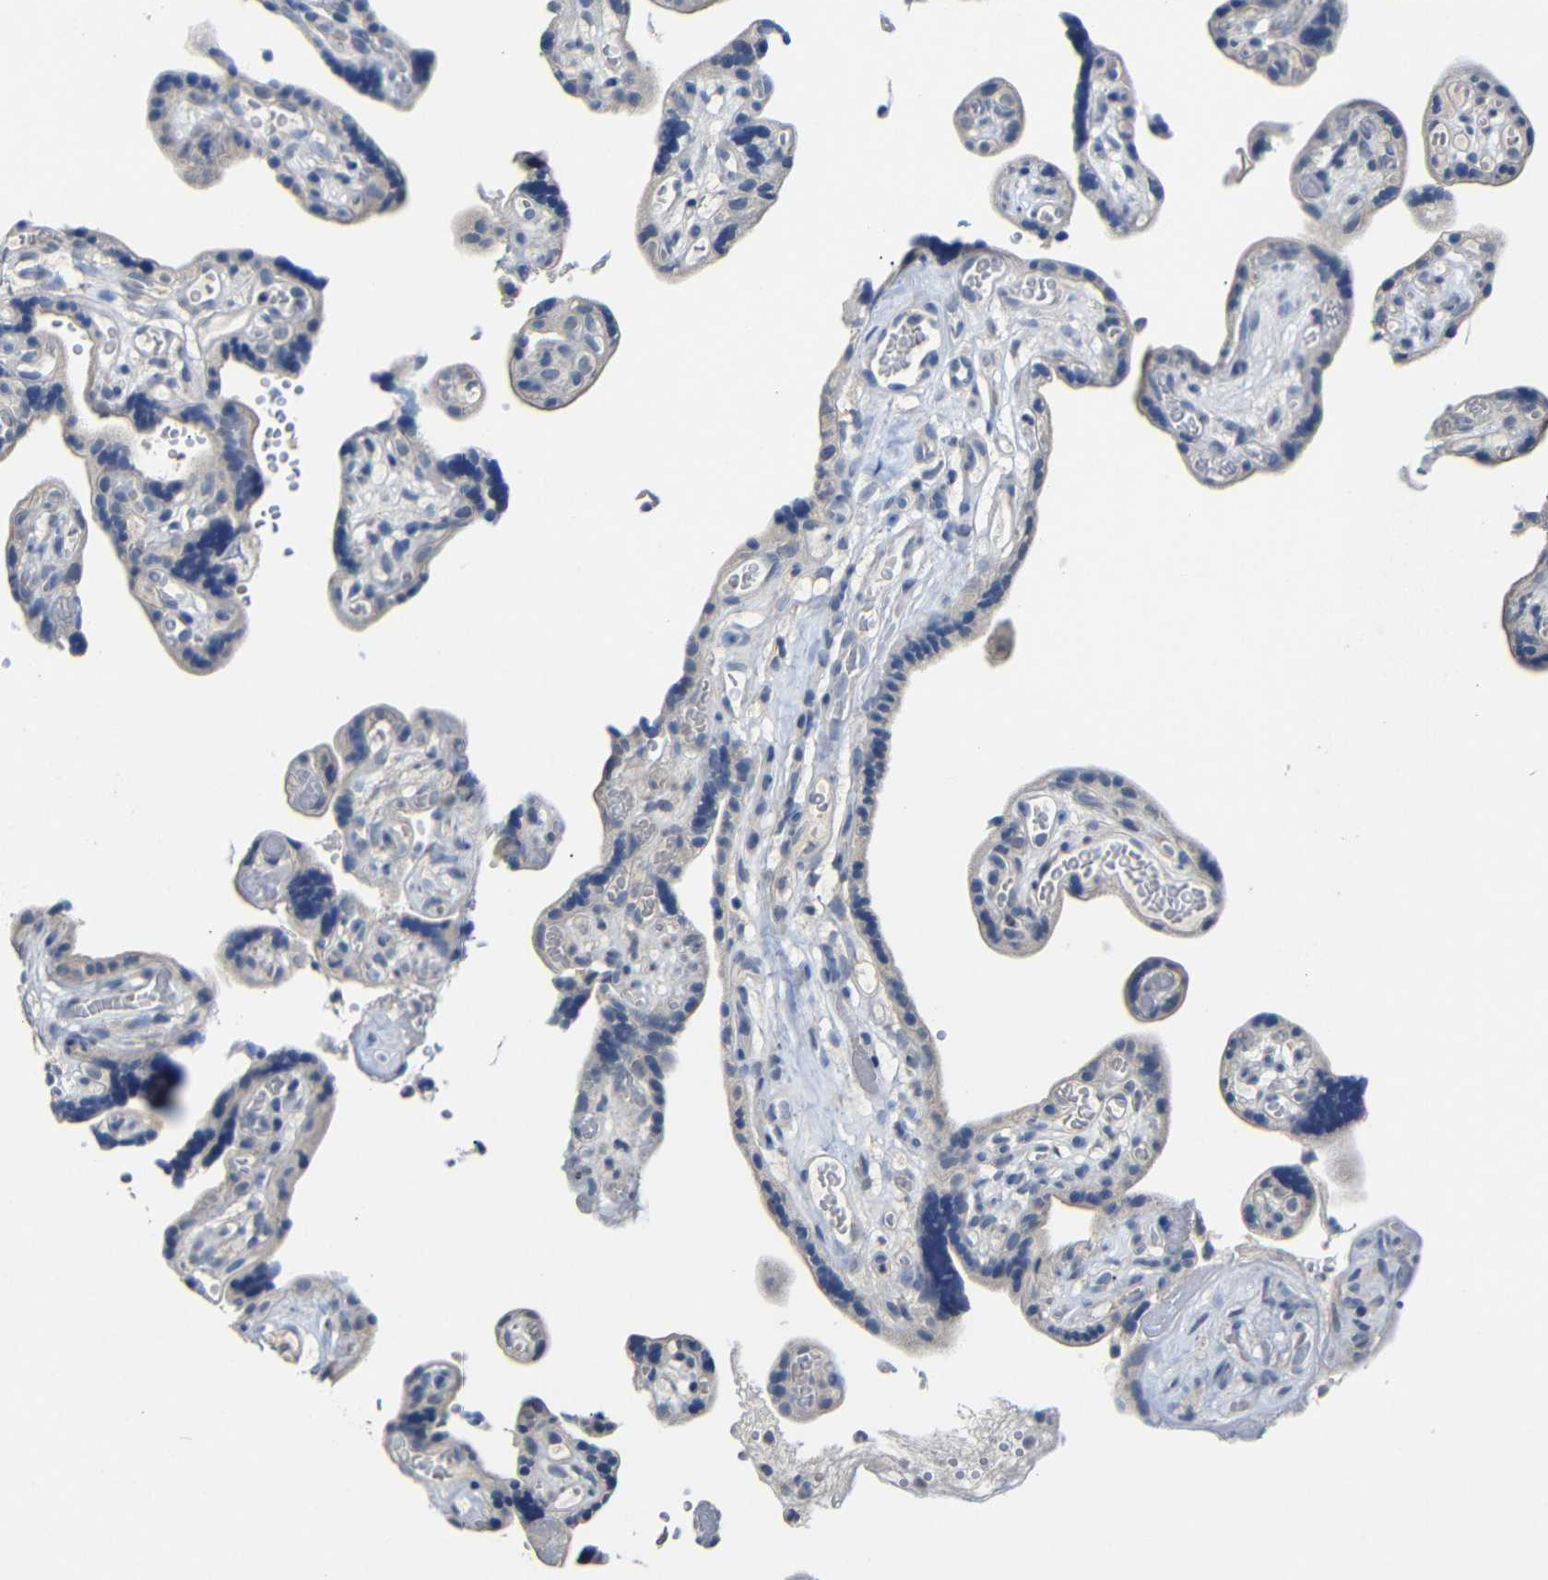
{"staining": {"intensity": "negative", "quantity": "none", "location": "none"}, "tissue": "placenta", "cell_type": "Decidual cells", "image_type": "normal", "snomed": [{"axis": "morphology", "description": "Normal tissue, NOS"}, {"axis": "topography", "description": "Placenta"}], "caption": "High magnification brightfield microscopy of benign placenta stained with DAB (brown) and counterstained with hematoxylin (blue): decidual cells show no significant positivity. (Stains: DAB (3,3'-diaminobenzidine) immunohistochemistry with hematoxylin counter stain, Microscopy: brightfield microscopy at high magnification).", "gene": "HNF1A", "patient": {"sex": "female", "age": 30}}